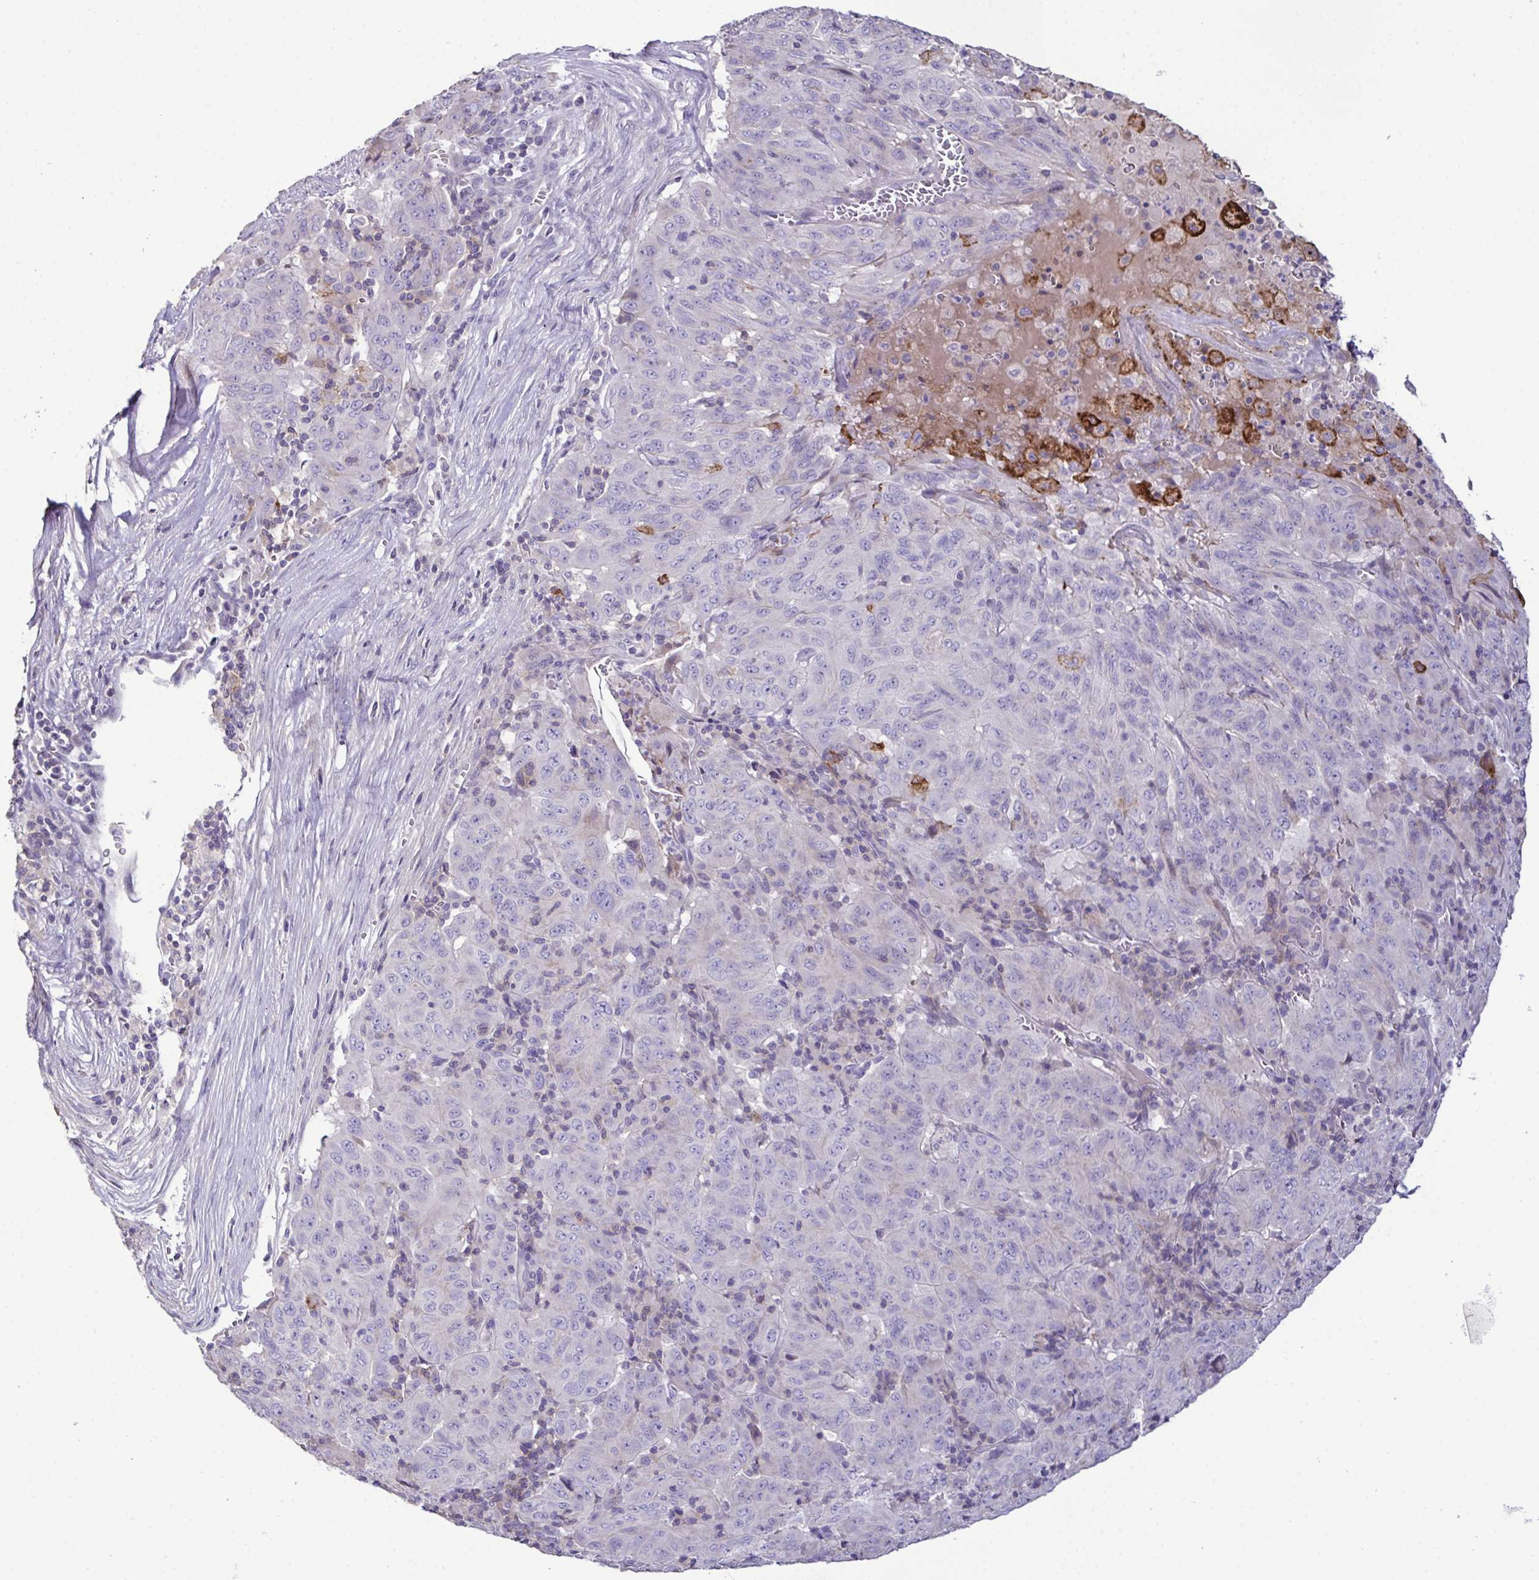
{"staining": {"intensity": "negative", "quantity": "none", "location": "none"}, "tissue": "pancreatic cancer", "cell_type": "Tumor cells", "image_type": "cancer", "snomed": [{"axis": "morphology", "description": "Adenocarcinoma, NOS"}, {"axis": "topography", "description": "Pancreas"}], "caption": "An IHC histopathology image of pancreatic cancer is shown. There is no staining in tumor cells of pancreatic cancer.", "gene": "MARCO", "patient": {"sex": "male", "age": 63}}